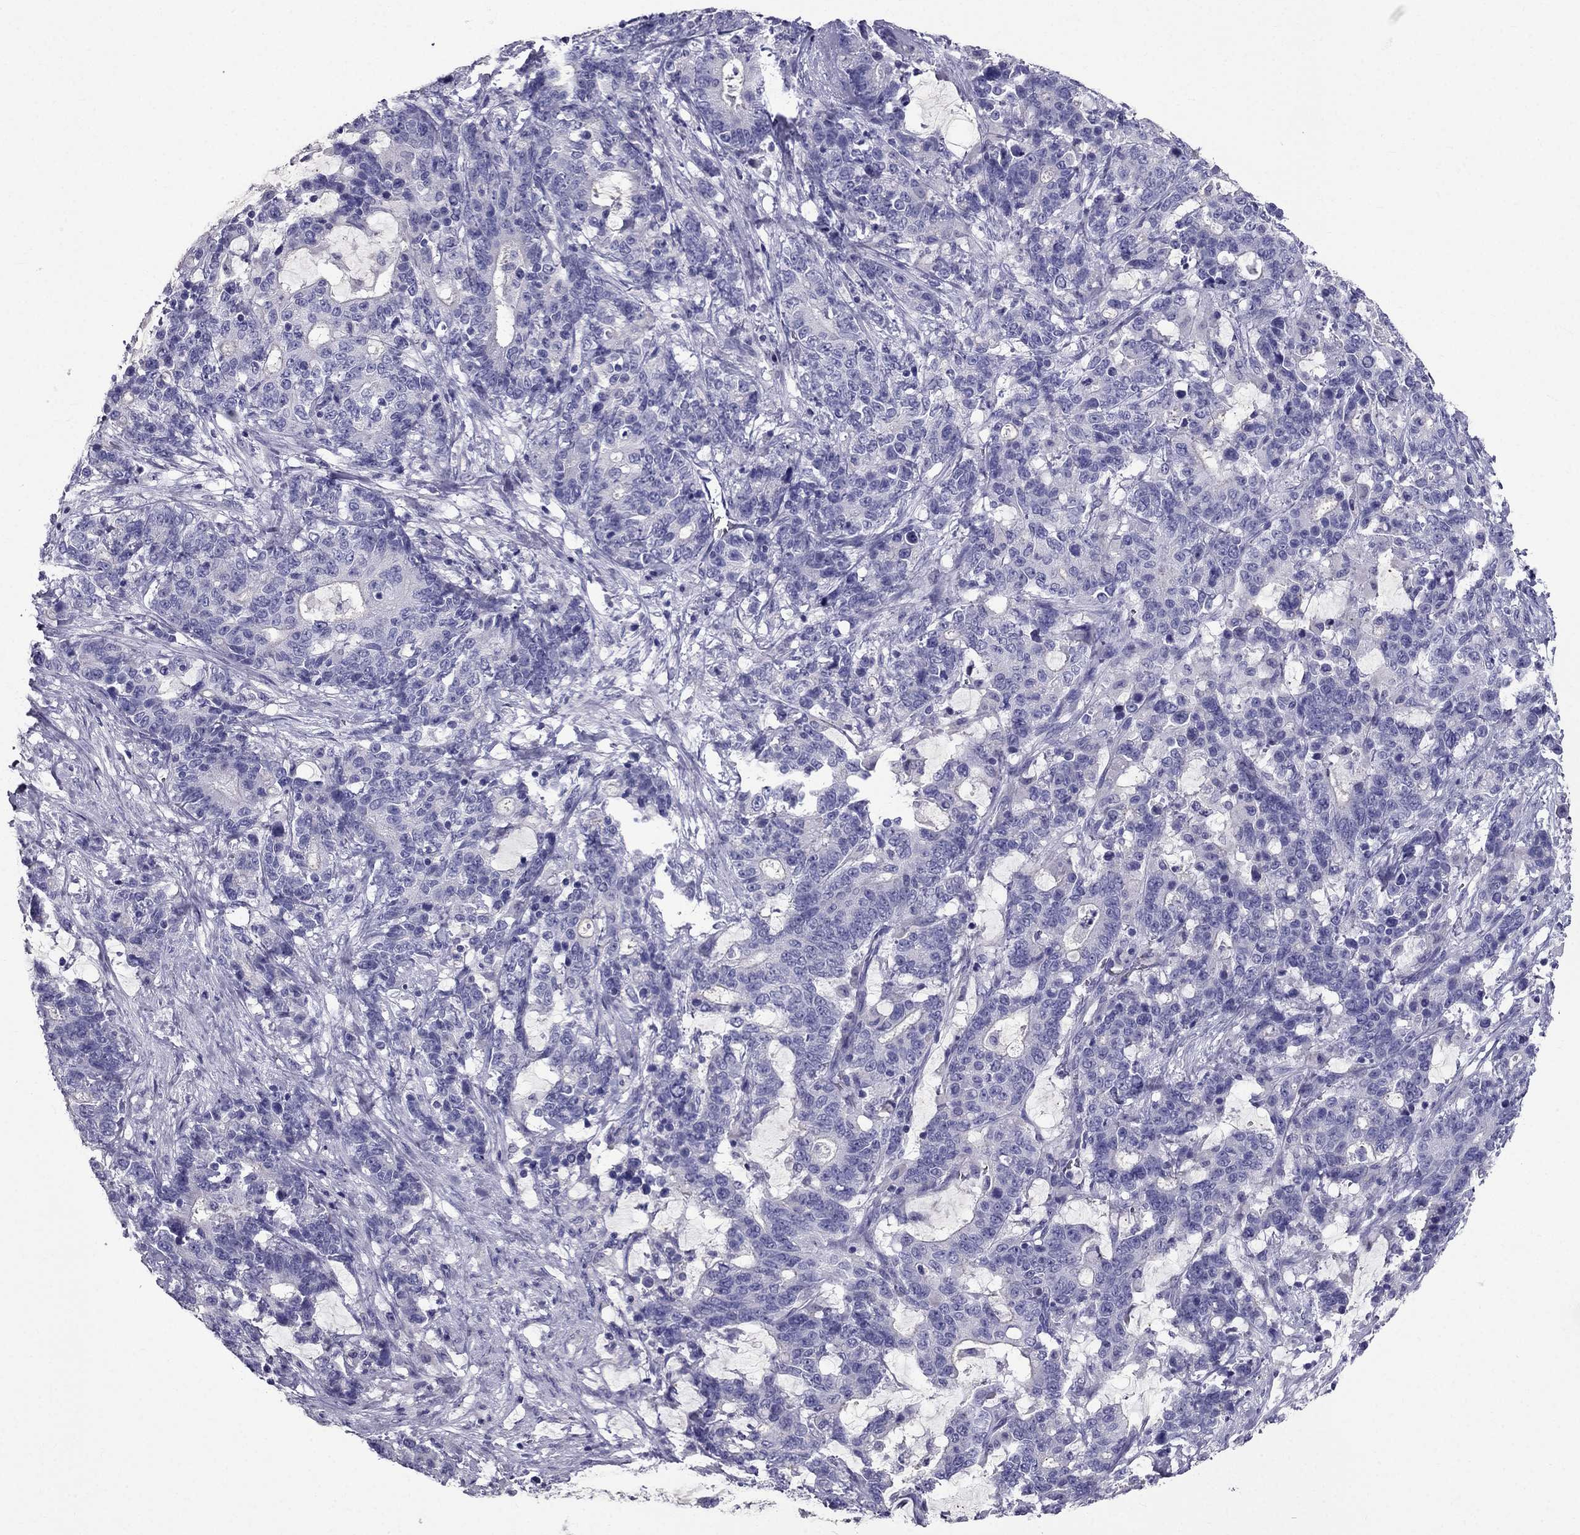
{"staining": {"intensity": "negative", "quantity": "none", "location": "none"}, "tissue": "stomach cancer", "cell_type": "Tumor cells", "image_type": "cancer", "snomed": [{"axis": "morphology", "description": "Normal tissue, NOS"}, {"axis": "morphology", "description": "Adenocarcinoma, NOS"}, {"axis": "topography", "description": "Stomach"}], "caption": "Immunohistochemical staining of human stomach cancer (adenocarcinoma) demonstrates no significant staining in tumor cells.", "gene": "ZNF541", "patient": {"sex": "female", "age": 64}}